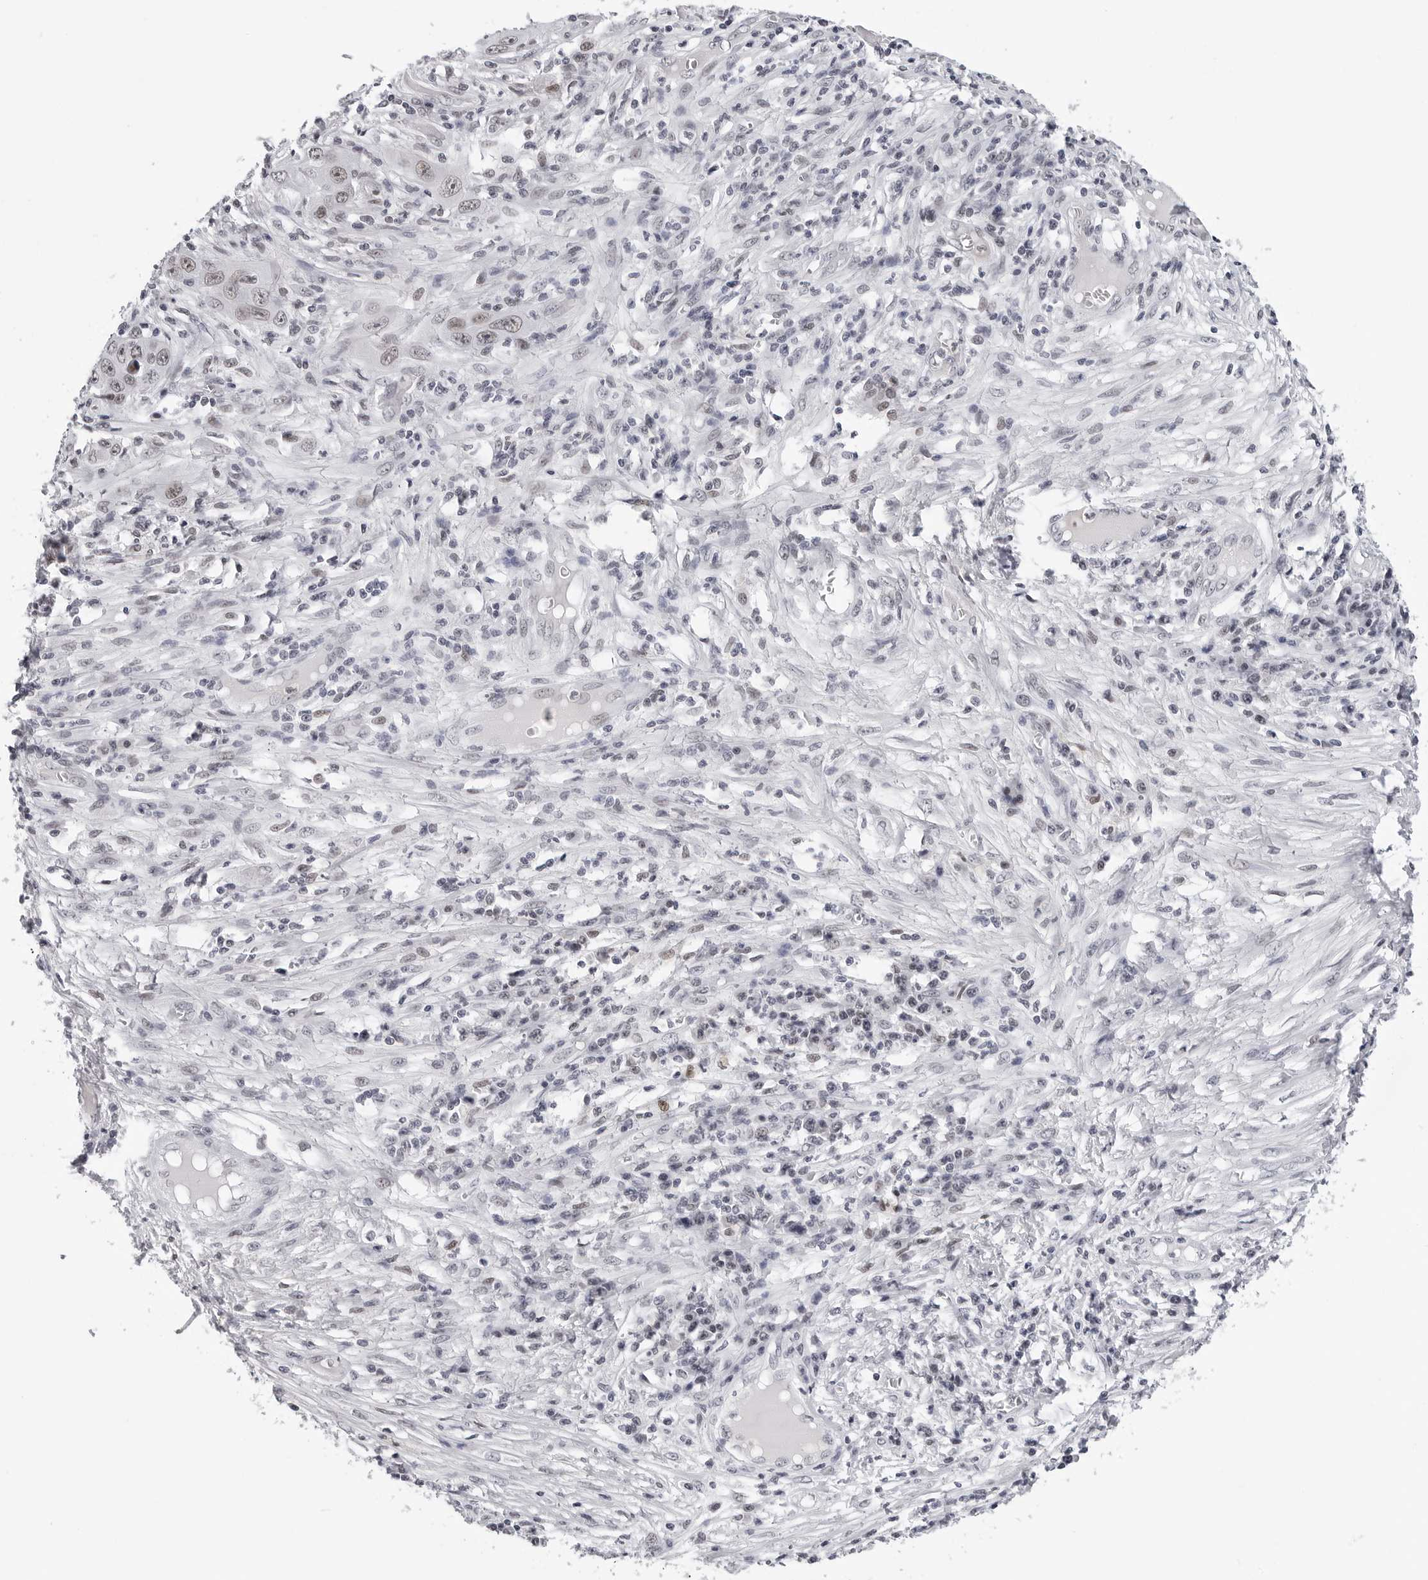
{"staining": {"intensity": "weak", "quantity": "<25%", "location": "nuclear"}, "tissue": "skin cancer", "cell_type": "Tumor cells", "image_type": "cancer", "snomed": [{"axis": "morphology", "description": "Squamous cell carcinoma, NOS"}, {"axis": "topography", "description": "Skin"}], "caption": "High power microscopy image of an immunohistochemistry micrograph of skin cancer (squamous cell carcinoma), revealing no significant positivity in tumor cells.", "gene": "SF3B4", "patient": {"sex": "male", "age": 55}}